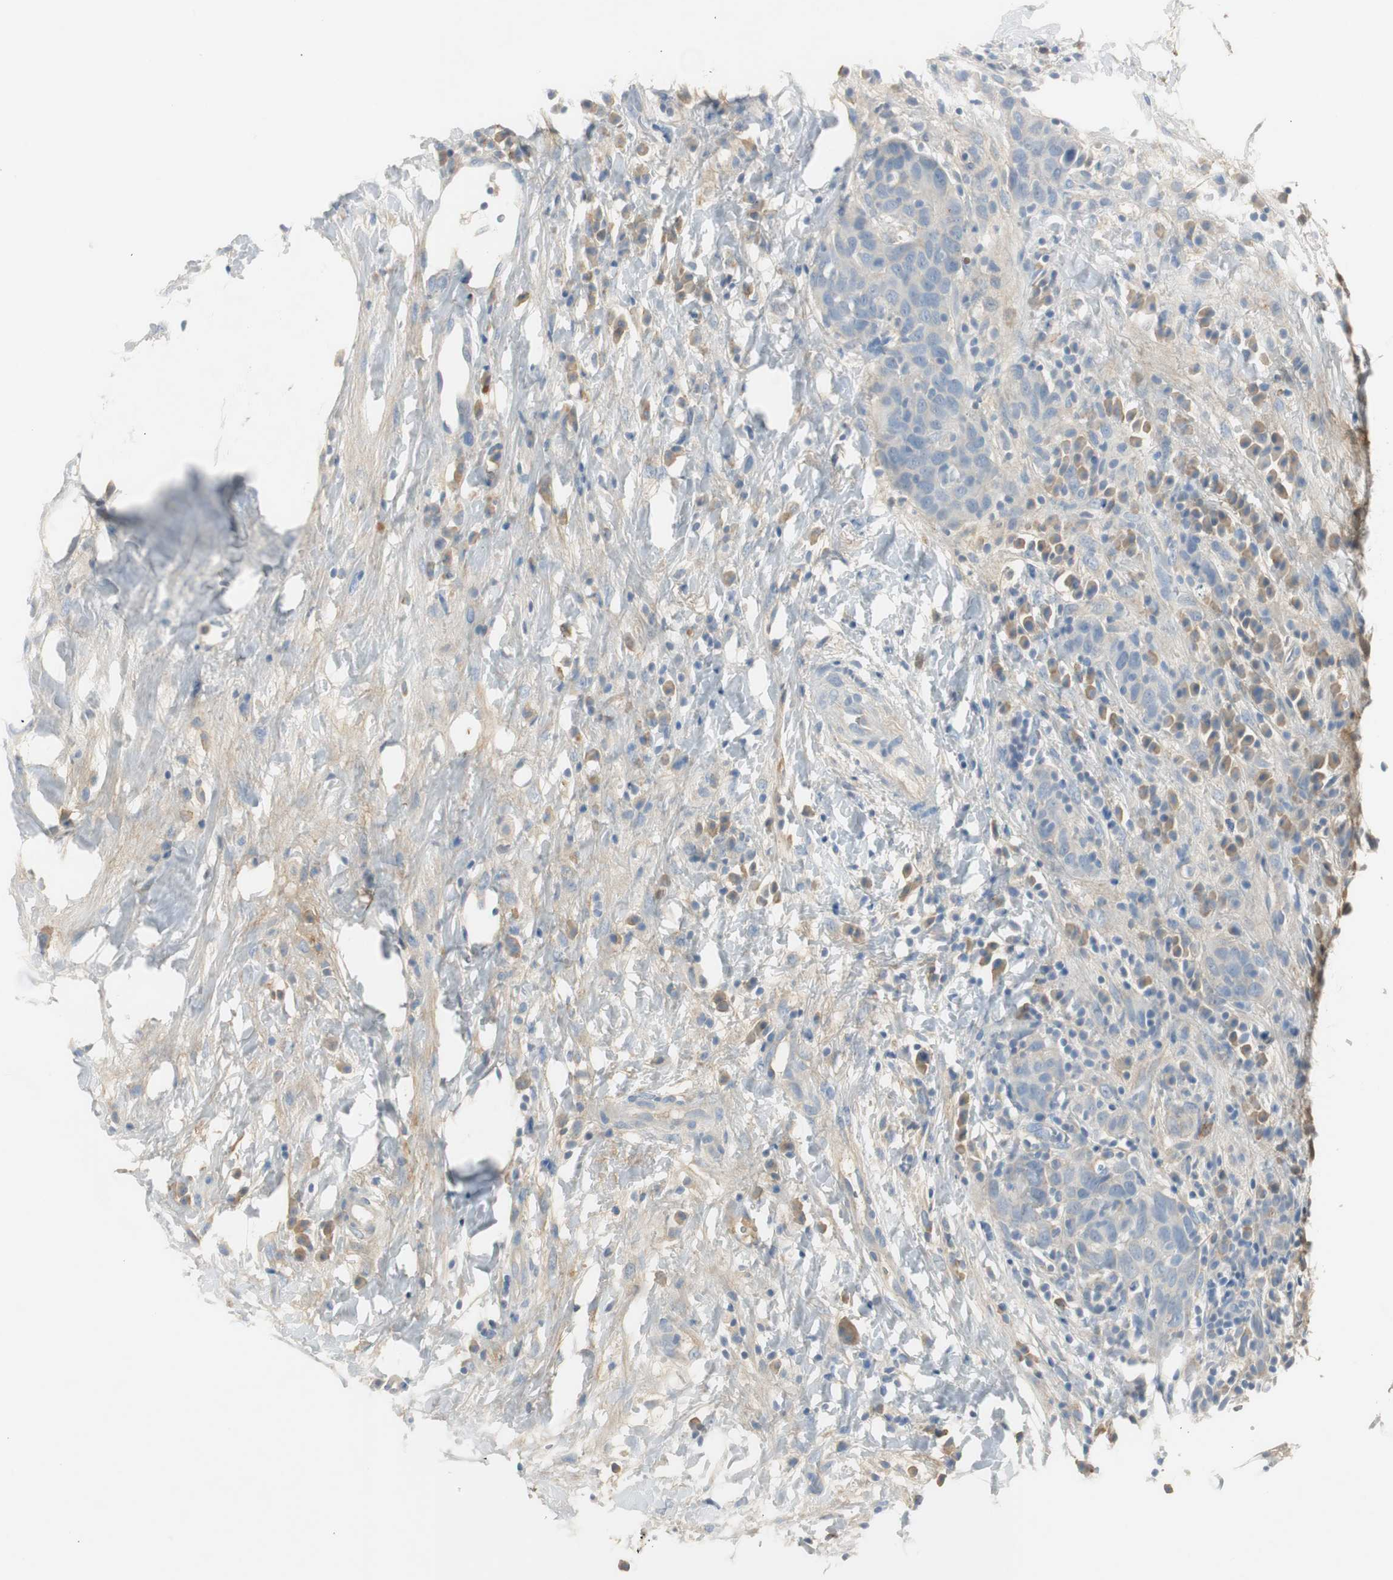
{"staining": {"intensity": "weak", "quantity": "<25%", "location": "cytoplasmic/membranous"}, "tissue": "breast cancer", "cell_type": "Tumor cells", "image_type": "cancer", "snomed": [{"axis": "morphology", "description": "Duct carcinoma"}, {"axis": "topography", "description": "Breast"}], "caption": "Immunohistochemistry photomicrograph of breast cancer (intraductal carcinoma) stained for a protein (brown), which demonstrates no expression in tumor cells.", "gene": "SERPINF1", "patient": {"sex": "female", "age": 37}}